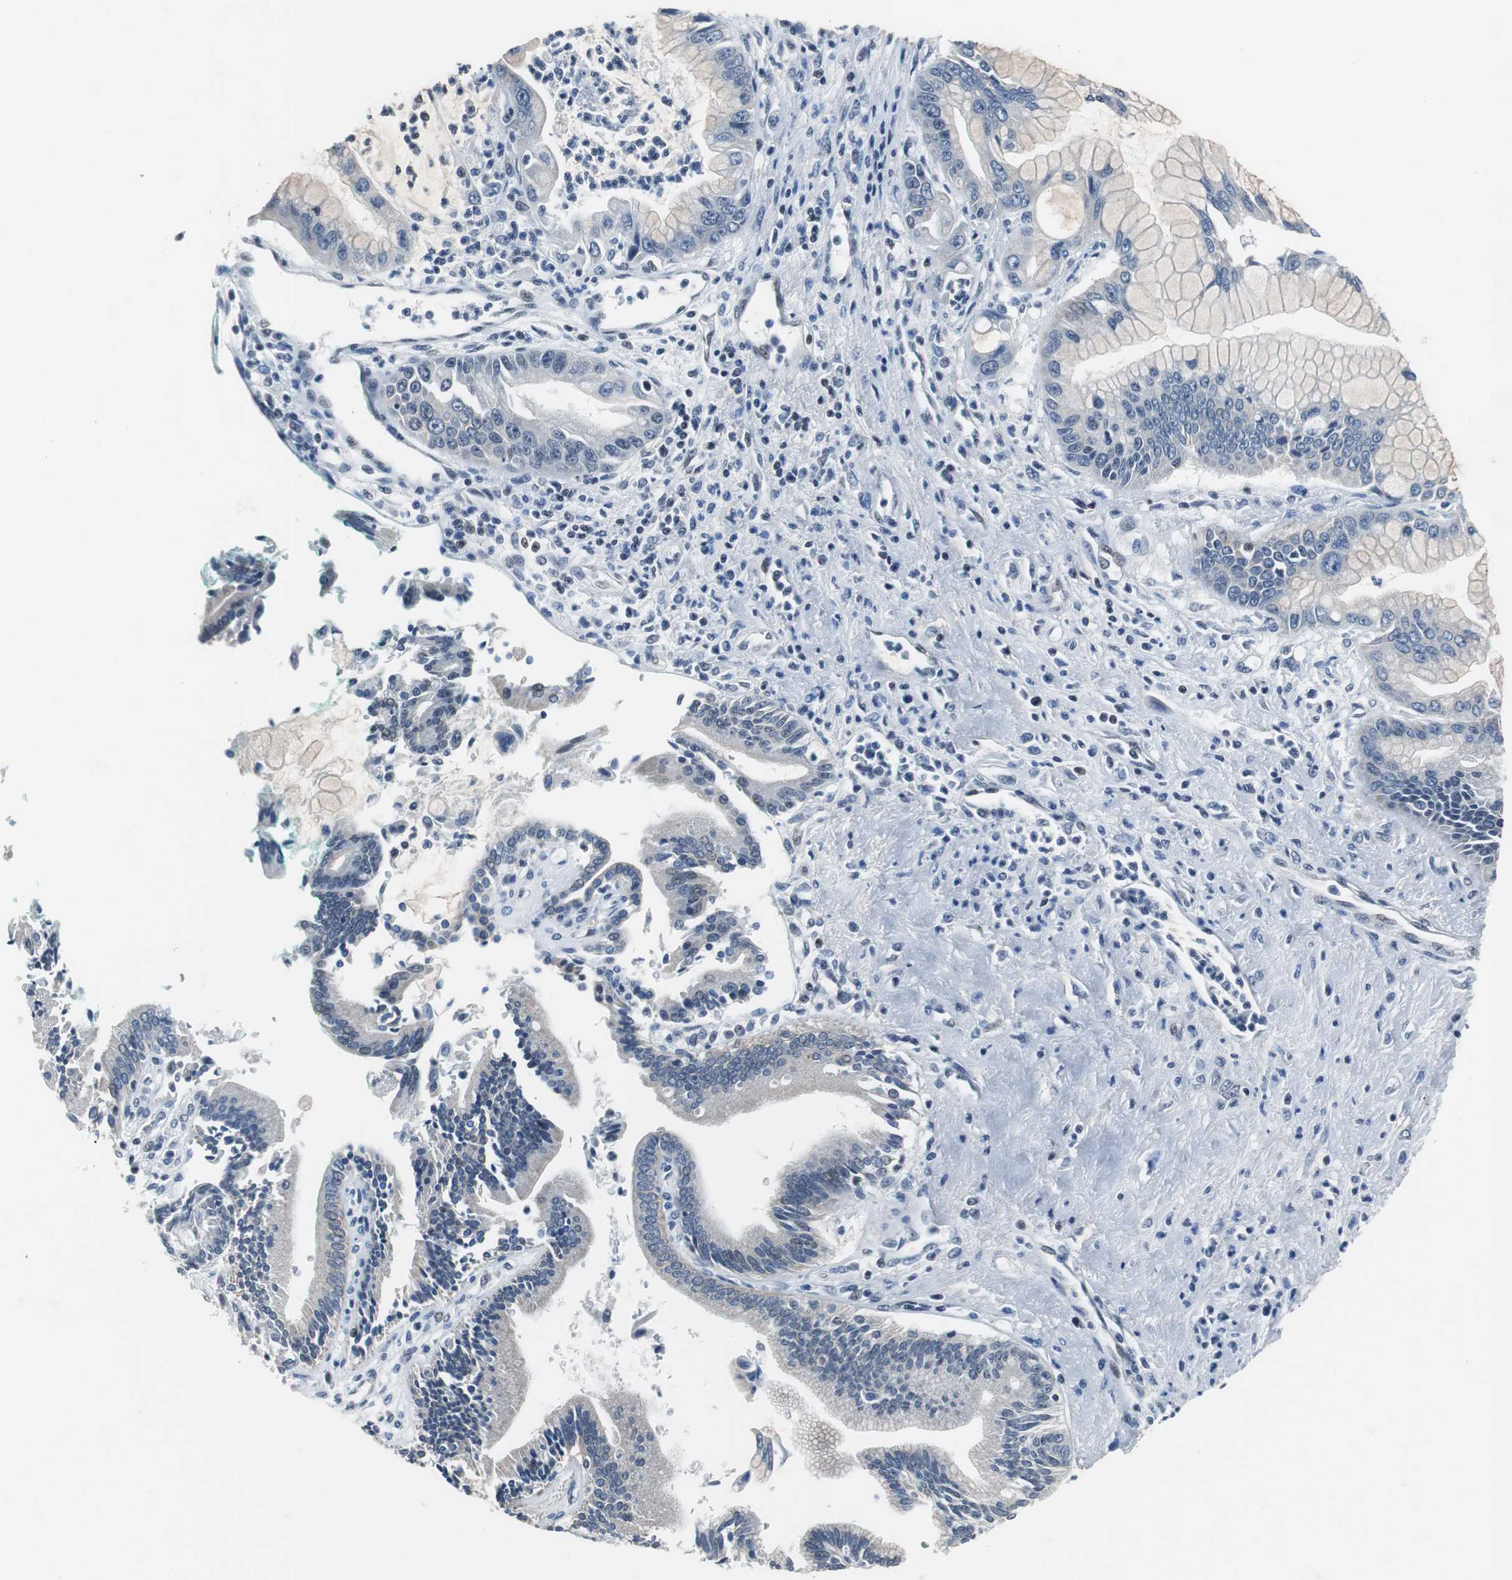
{"staining": {"intensity": "weak", "quantity": "<25%", "location": "nuclear"}, "tissue": "pancreatic cancer", "cell_type": "Tumor cells", "image_type": "cancer", "snomed": [{"axis": "morphology", "description": "Adenocarcinoma, NOS"}, {"axis": "topography", "description": "Pancreas"}], "caption": "DAB (3,3'-diaminobenzidine) immunohistochemical staining of human adenocarcinoma (pancreatic) demonstrates no significant positivity in tumor cells.", "gene": "TP63", "patient": {"sex": "male", "age": 59}}